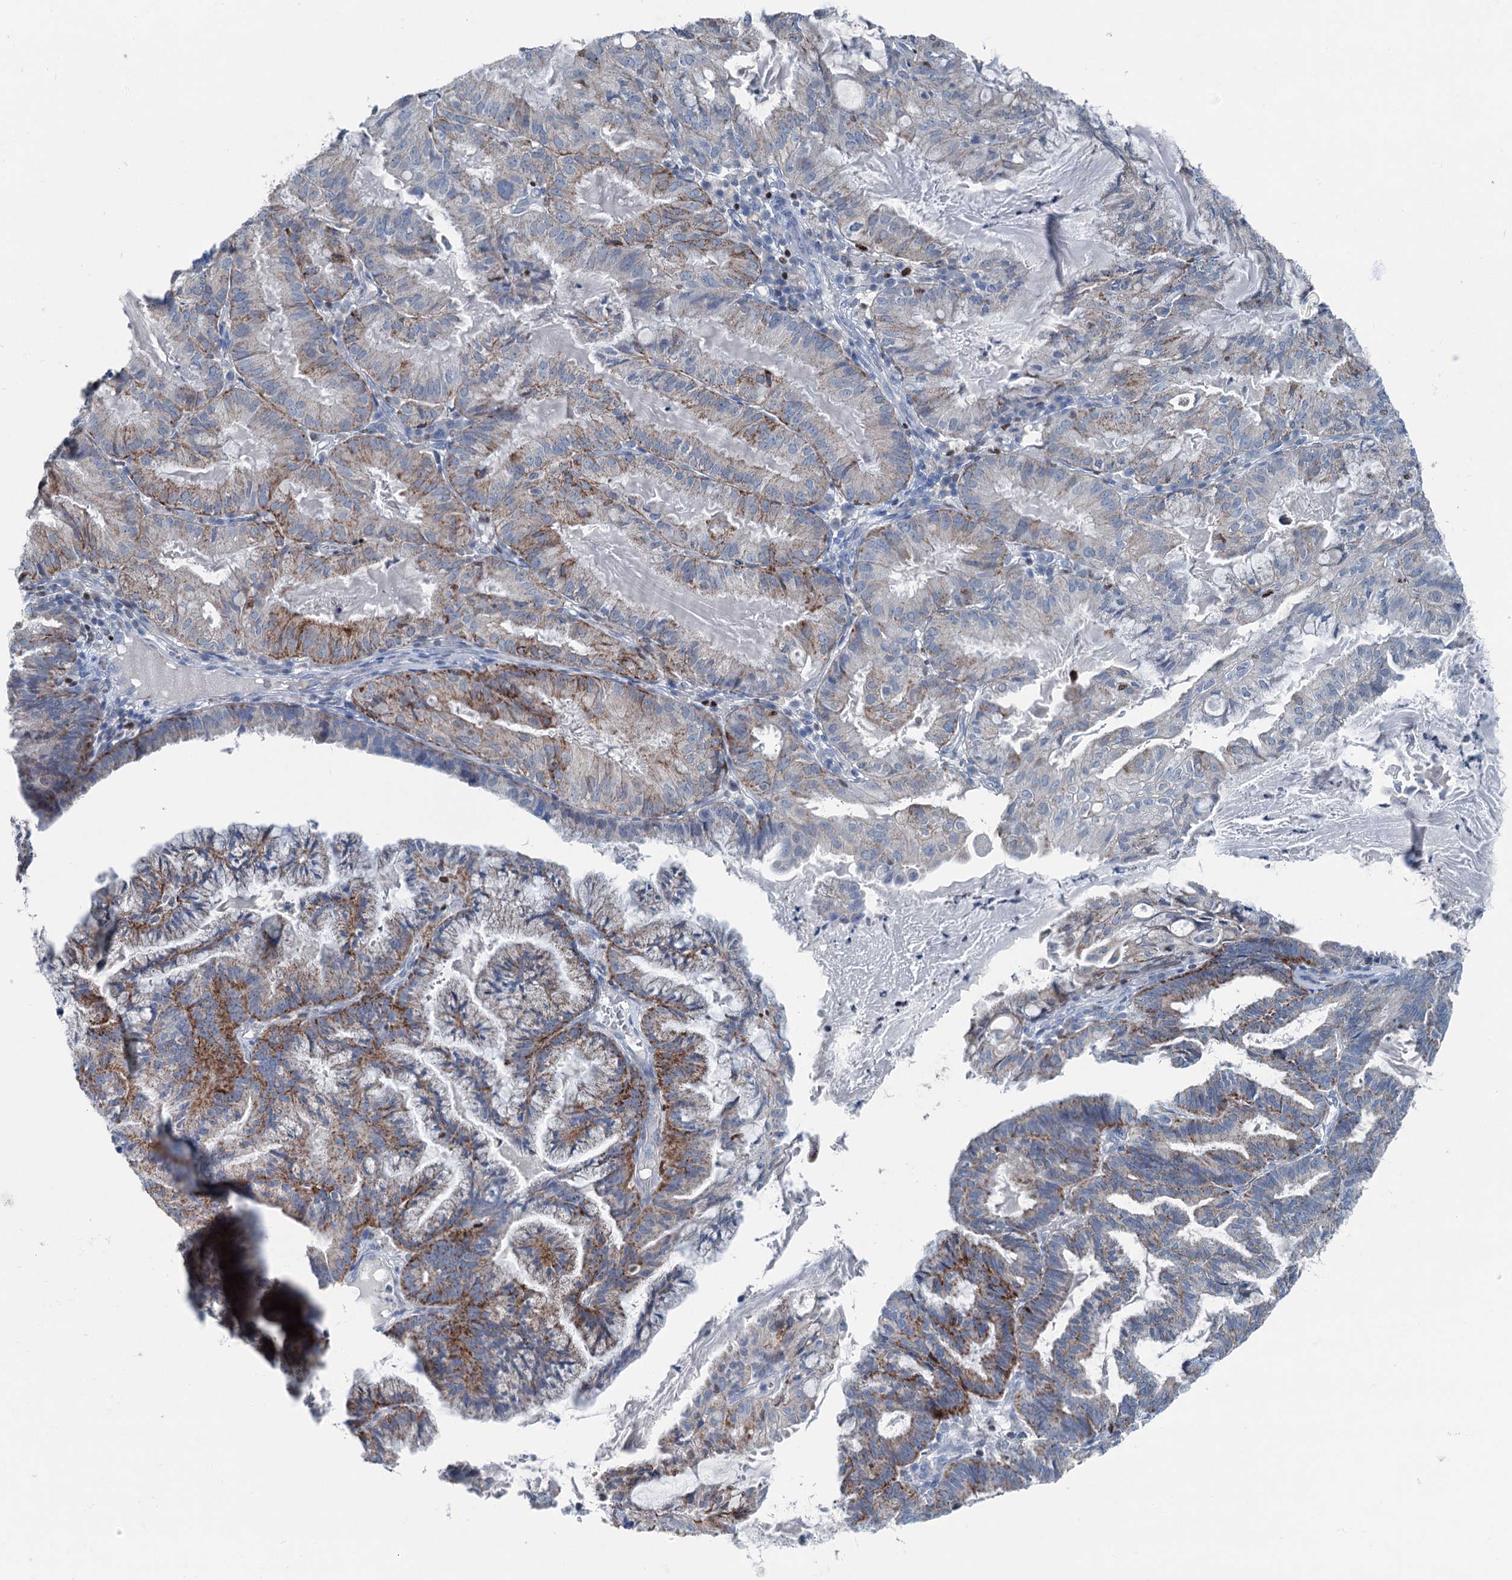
{"staining": {"intensity": "moderate", "quantity": ">75%", "location": "cytoplasmic/membranous"}, "tissue": "endometrial cancer", "cell_type": "Tumor cells", "image_type": "cancer", "snomed": [{"axis": "morphology", "description": "Adenocarcinoma, NOS"}, {"axis": "topography", "description": "Endometrium"}], "caption": "Endometrial cancer (adenocarcinoma) tissue shows moderate cytoplasmic/membranous expression in about >75% of tumor cells", "gene": "ELP4", "patient": {"sex": "female", "age": 86}}